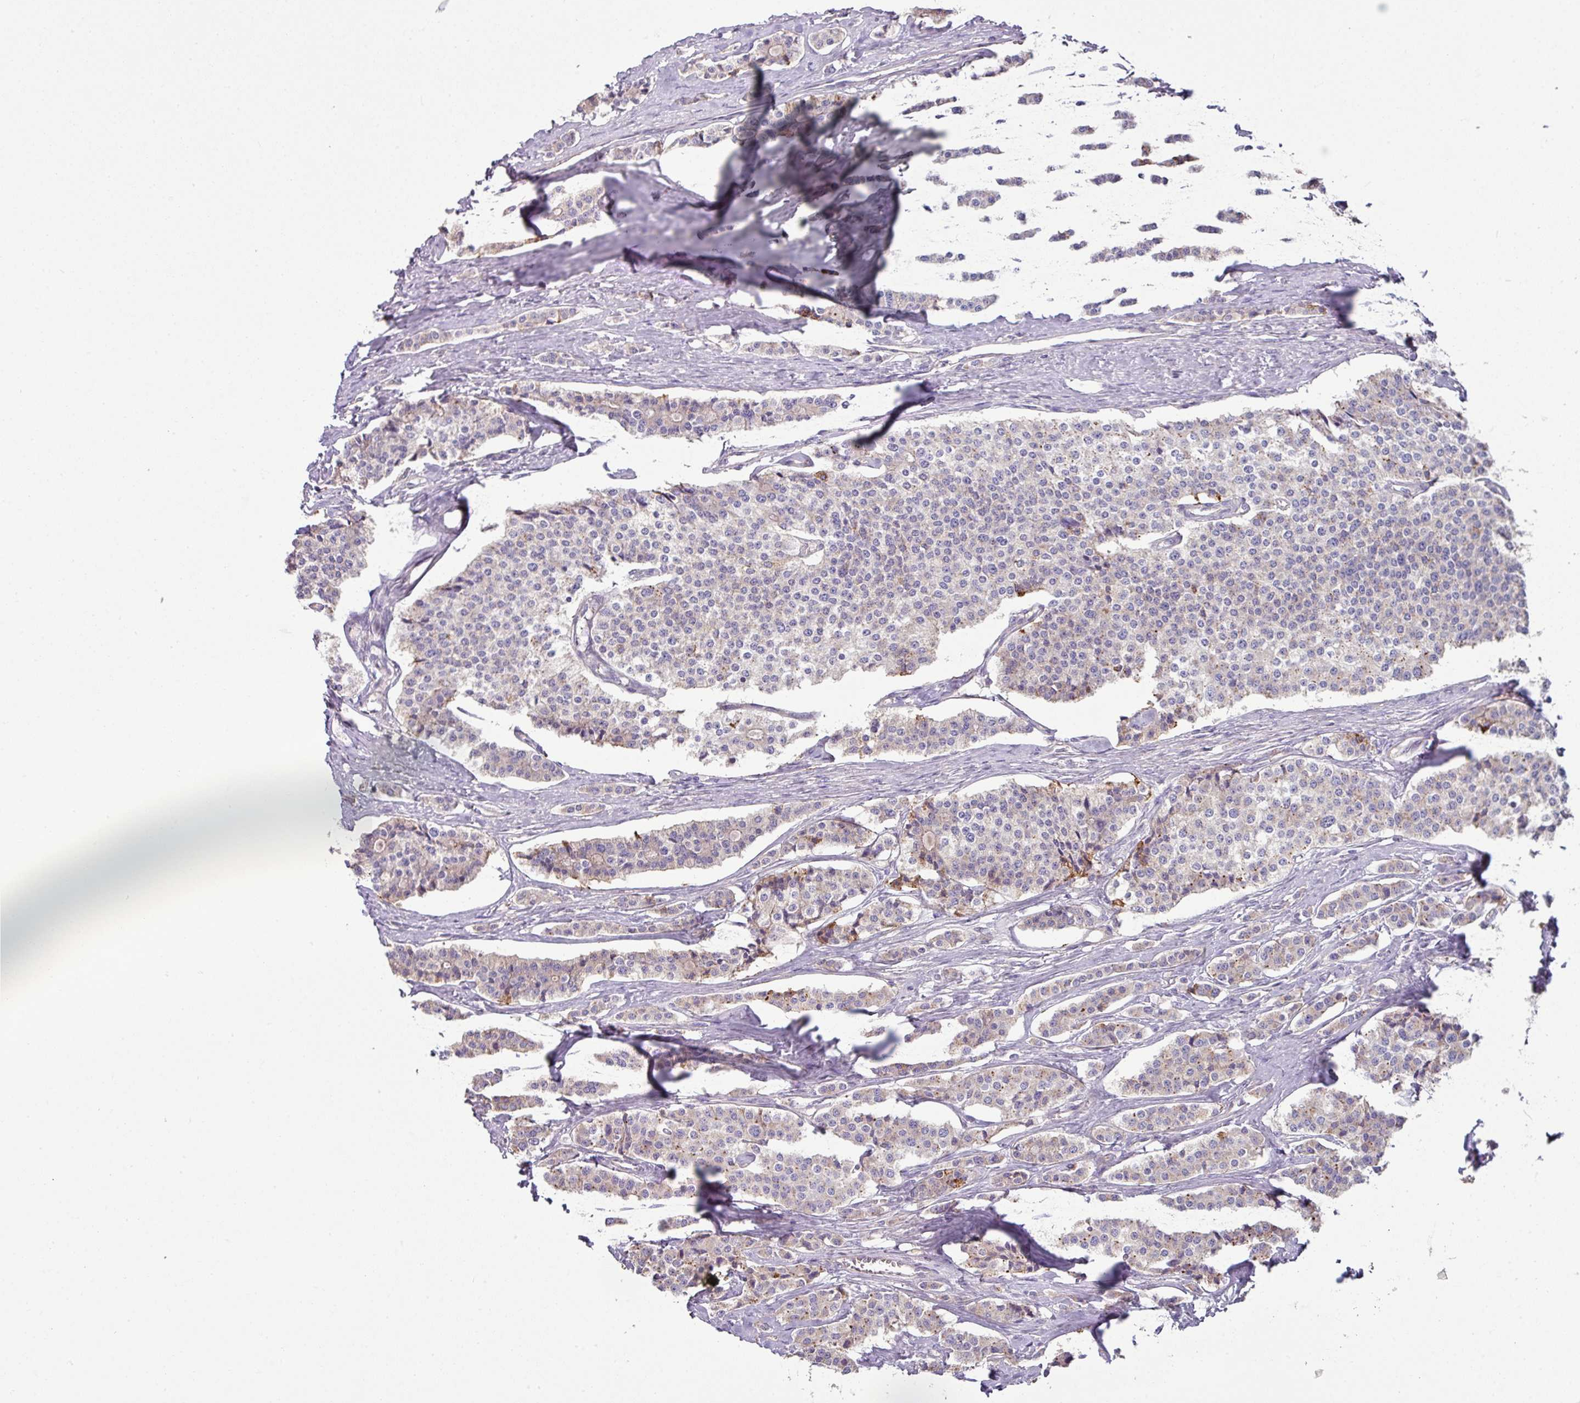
{"staining": {"intensity": "moderate", "quantity": "<25%", "location": "cytoplasmic/membranous"}, "tissue": "carcinoid", "cell_type": "Tumor cells", "image_type": "cancer", "snomed": [{"axis": "morphology", "description": "Carcinoid, malignant, NOS"}, {"axis": "topography", "description": "Small intestine"}], "caption": "A brown stain labels moderate cytoplasmic/membranous expression of a protein in human carcinoid tumor cells.", "gene": "LRRC9", "patient": {"sex": "male", "age": 63}}